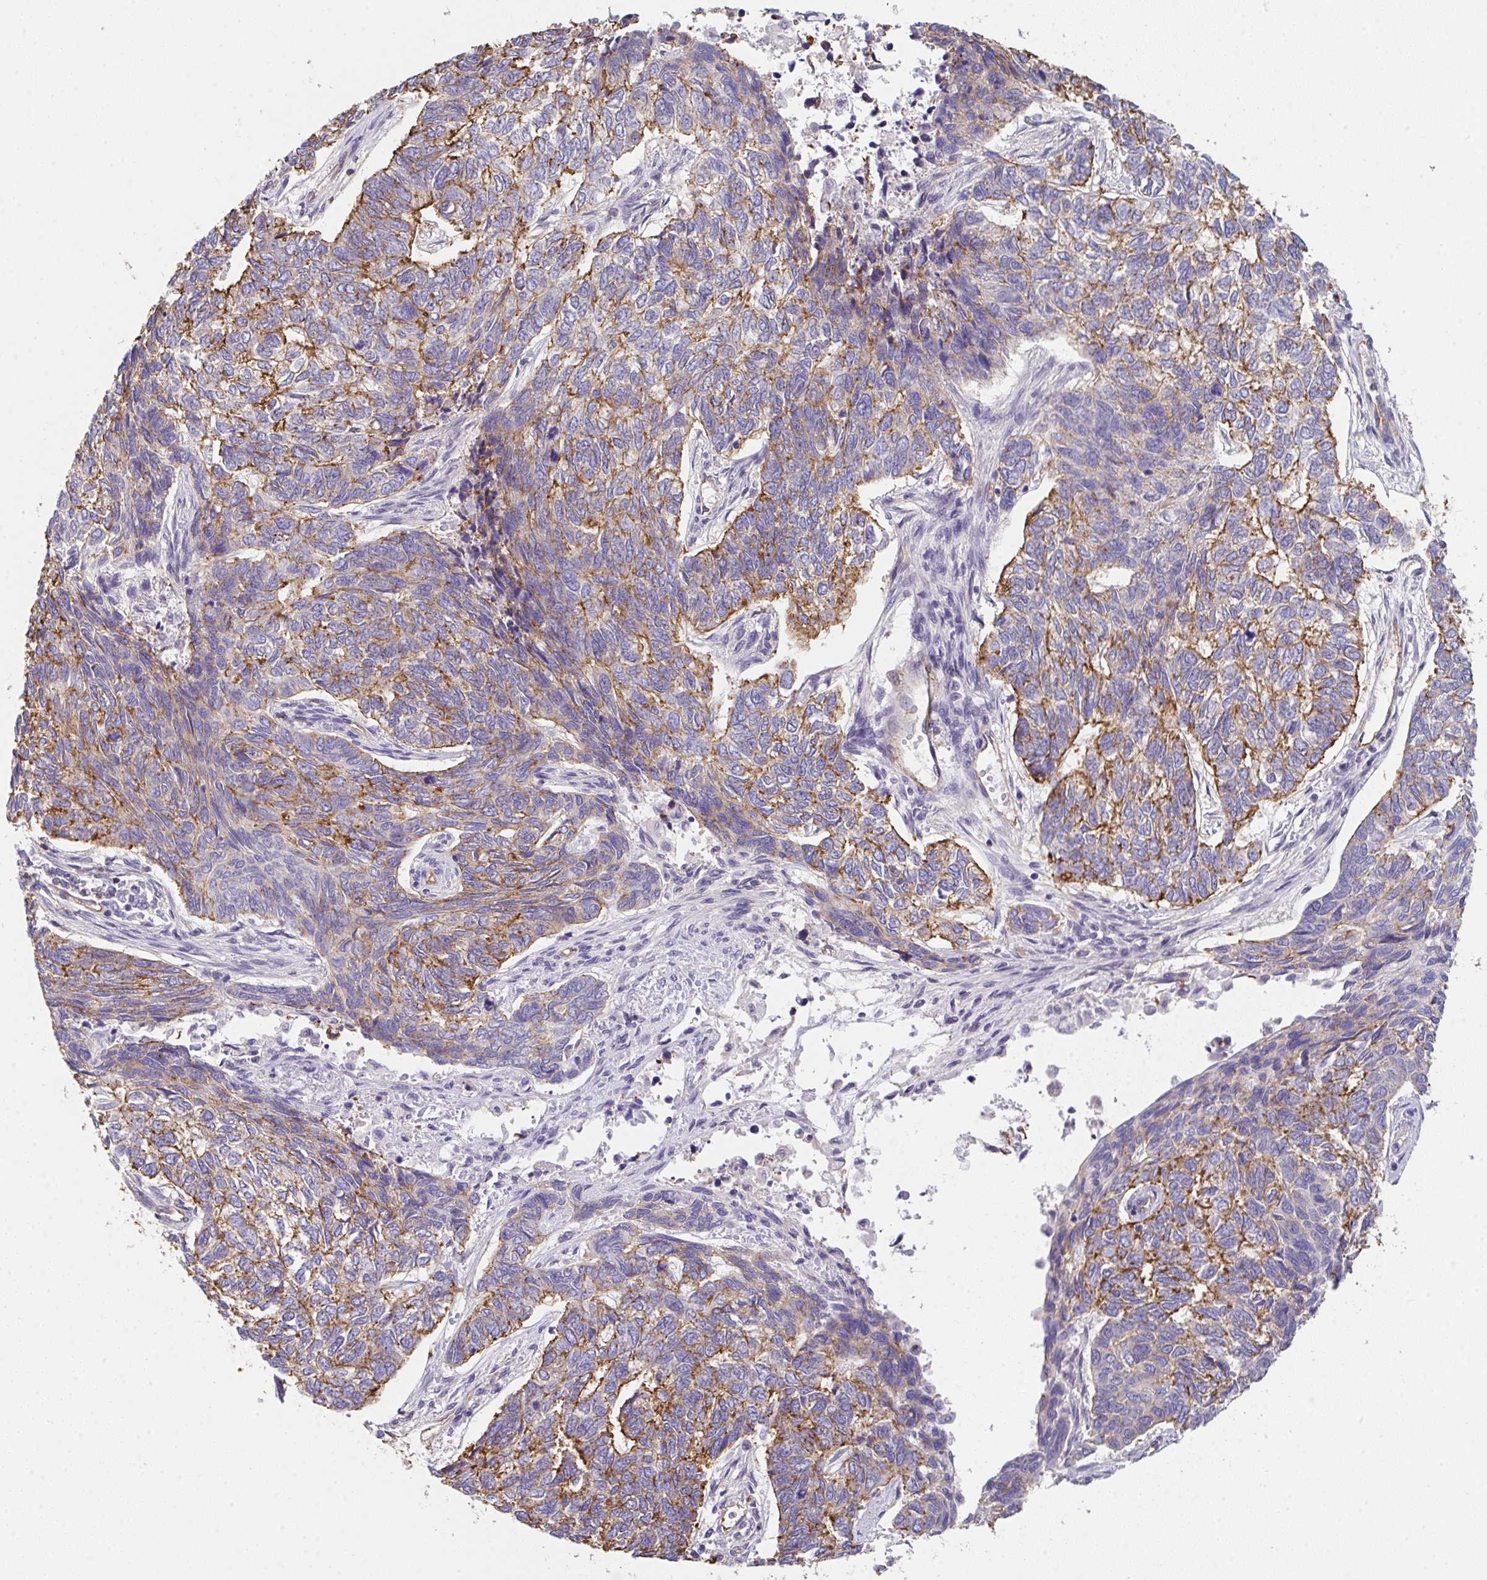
{"staining": {"intensity": "moderate", "quantity": "25%-75%", "location": "cytoplasmic/membranous"}, "tissue": "skin cancer", "cell_type": "Tumor cells", "image_type": "cancer", "snomed": [{"axis": "morphology", "description": "Basal cell carcinoma"}, {"axis": "topography", "description": "Skin"}], "caption": "An IHC histopathology image of tumor tissue is shown. Protein staining in brown shows moderate cytoplasmic/membranous positivity in skin cancer within tumor cells. The protein of interest is stained brown, and the nuclei are stained in blue (DAB (3,3'-diaminobenzidine) IHC with brightfield microscopy, high magnification).", "gene": "DBN1", "patient": {"sex": "female", "age": 65}}